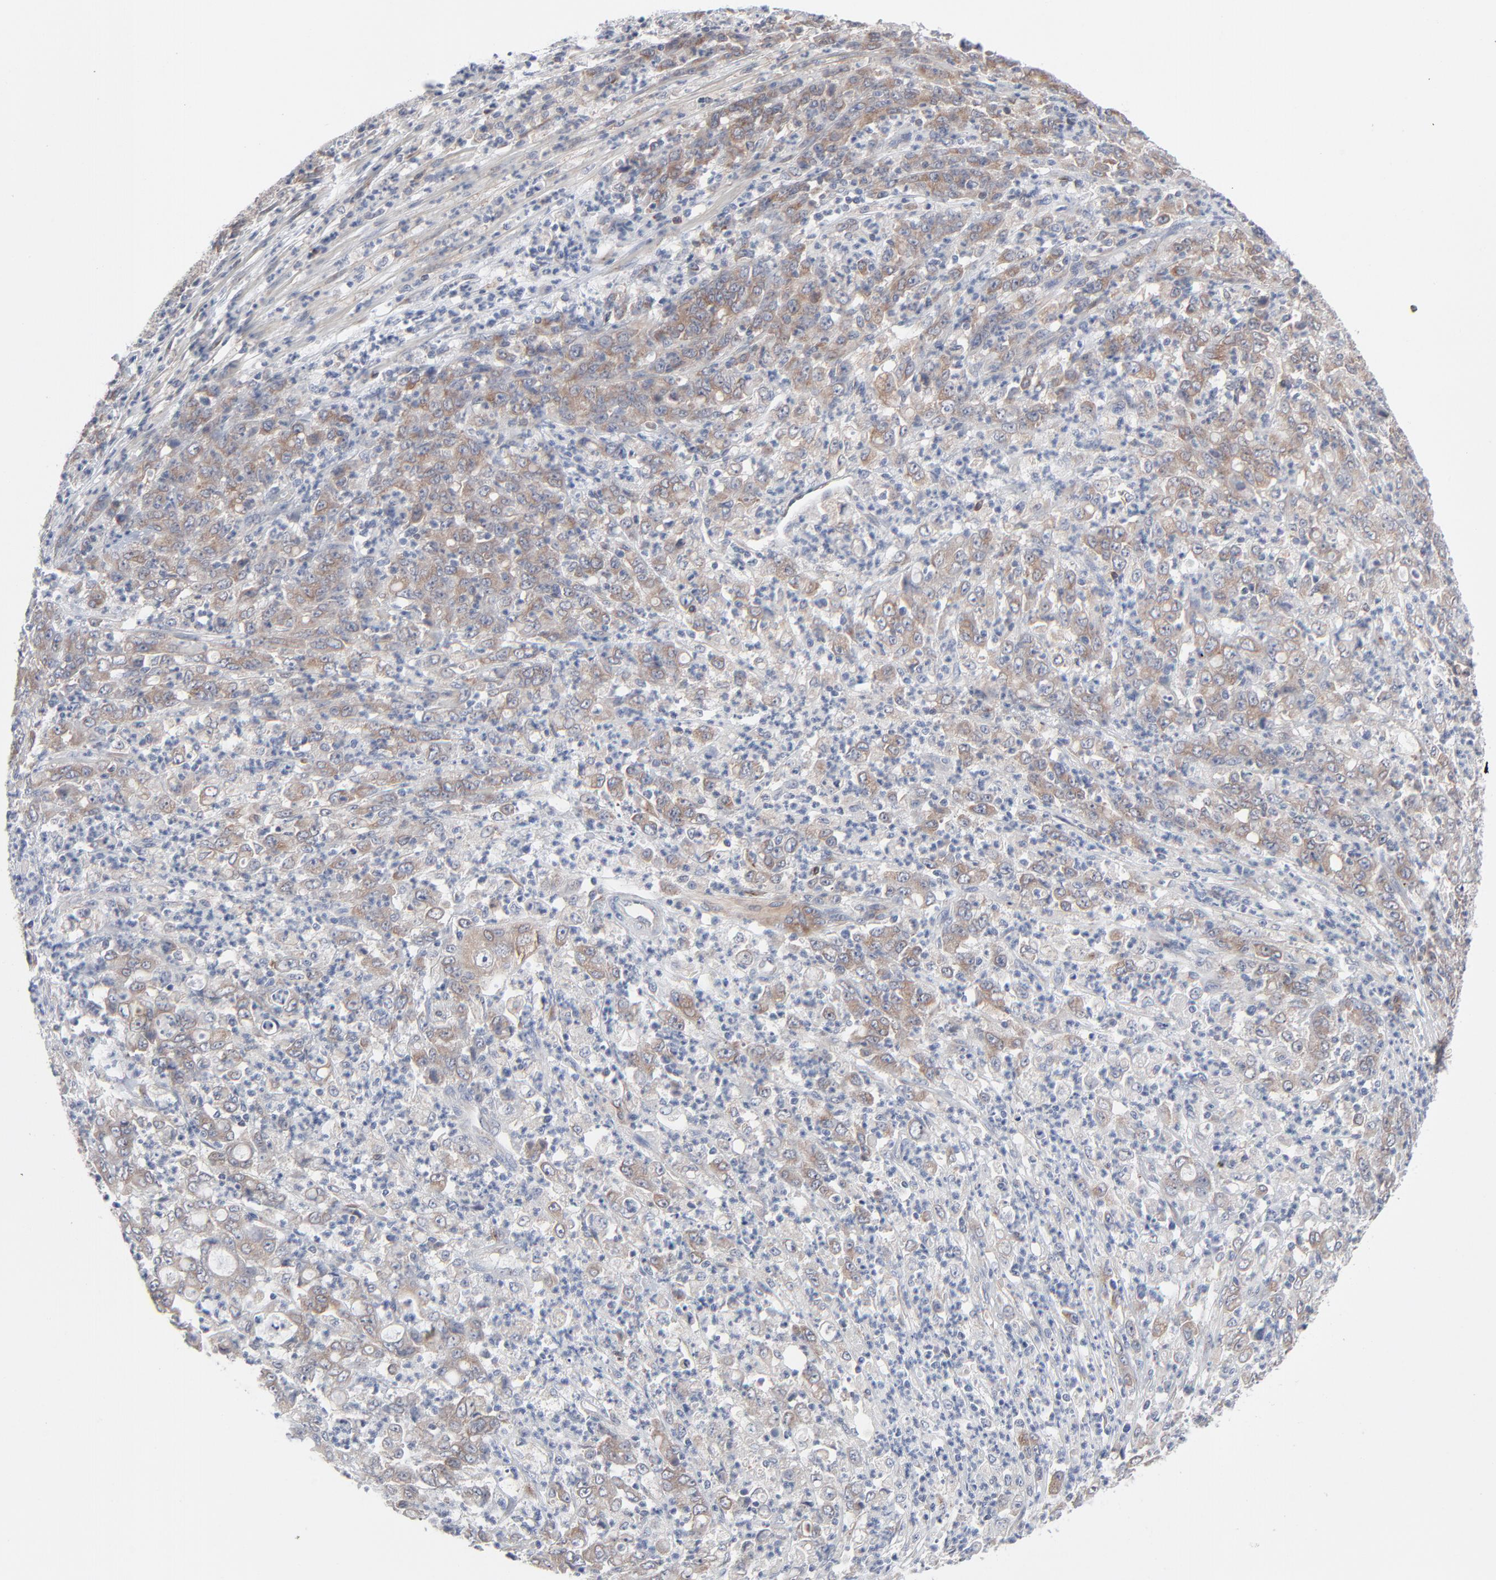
{"staining": {"intensity": "weak", "quantity": "25%-75%", "location": "cytoplasmic/membranous"}, "tissue": "stomach cancer", "cell_type": "Tumor cells", "image_type": "cancer", "snomed": [{"axis": "morphology", "description": "Adenocarcinoma, NOS"}, {"axis": "topography", "description": "Stomach, lower"}], "caption": "There is low levels of weak cytoplasmic/membranous positivity in tumor cells of stomach cancer, as demonstrated by immunohistochemical staining (brown color).", "gene": "KDSR", "patient": {"sex": "female", "age": 71}}